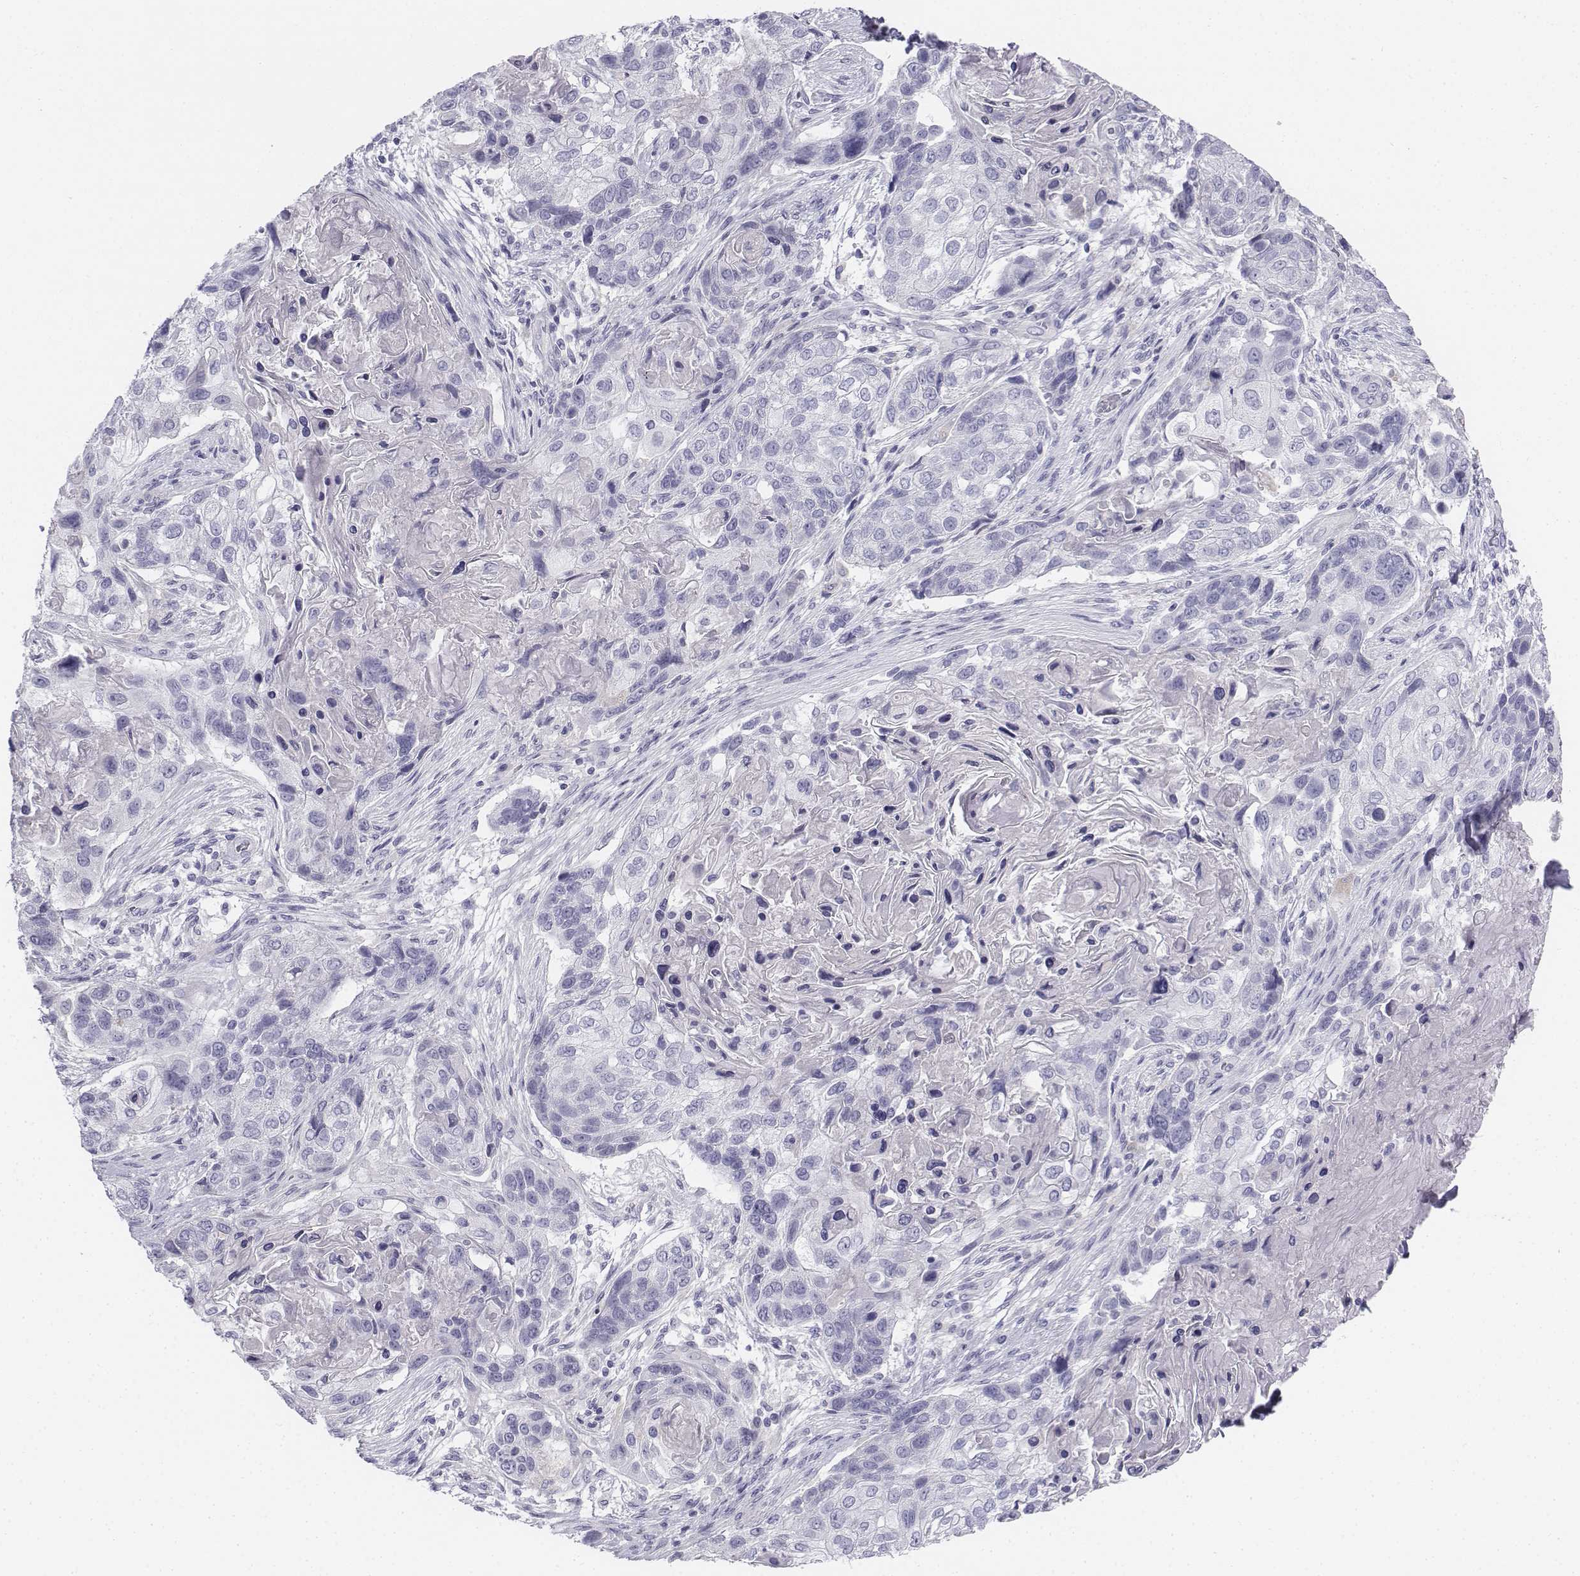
{"staining": {"intensity": "negative", "quantity": "none", "location": "none"}, "tissue": "lung cancer", "cell_type": "Tumor cells", "image_type": "cancer", "snomed": [{"axis": "morphology", "description": "Squamous cell carcinoma, NOS"}, {"axis": "topography", "description": "Lung"}], "caption": "The image demonstrates no significant staining in tumor cells of squamous cell carcinoma (lung).", "gene": "TH", "patient": {"sex": "male", "age": 69}}